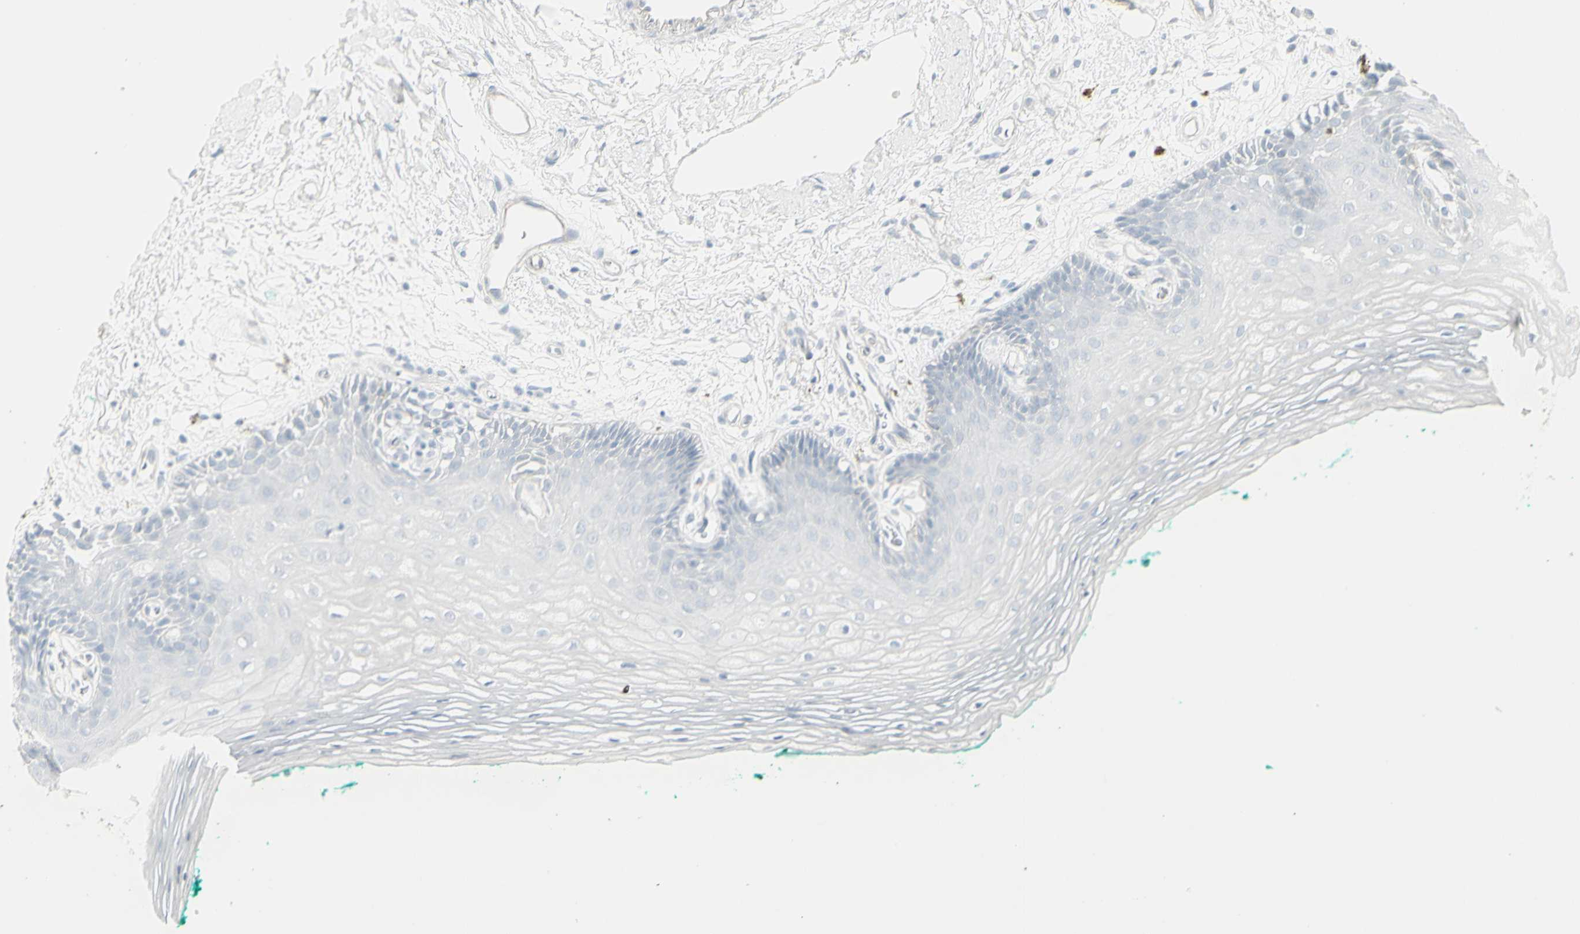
{"staining": {"intensity": "negative", "quantity": "none", "location": "none"}, "tissue": "oral mucosa", "cell_type": "Squamous epithelial cells", "image_type": "normal", "snomed": [{"axis": "morphology", "description": "Normal tissue, NOS"}, {"axis": "topography", "description": "Skeletal muscle"}, {"axis": "topography", "description": "Oral tissue"}, {"axis": "topography", "description": "Peripheral nerve tissue"}], "caption": "The histopathology image shows no significant positivity in squamous epithelial cells of oral mucosa. (DAB (3,3'-diaminobenzidine) immunohistochemistry (IHC) visualized using brightfield microscopy, high magnification).", "gene": "YBX2", "patient": {"sex": "female", "age": 84}}